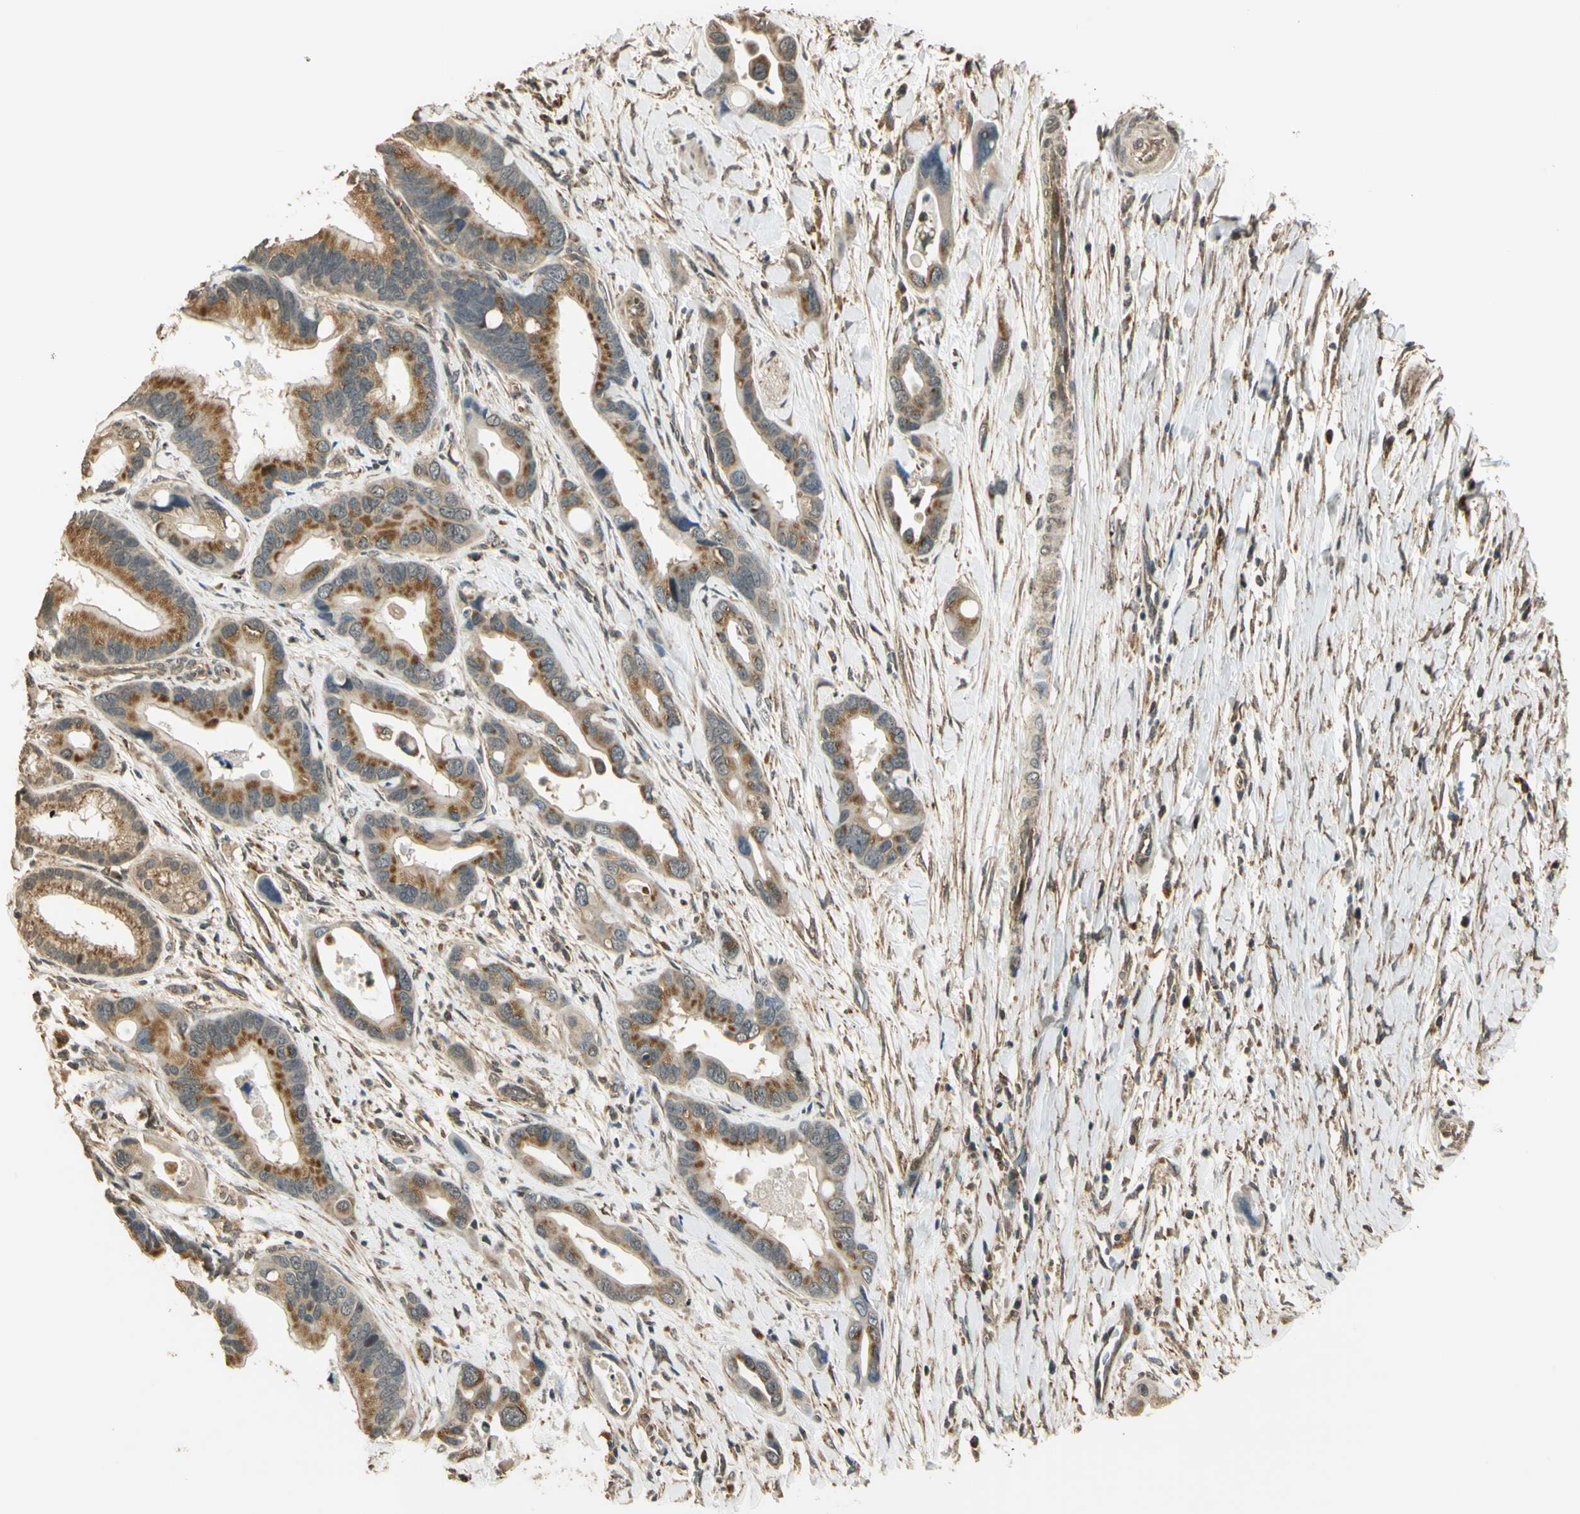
{"staining": {"intensity": "moderate", "quantity": ">75%", "location": "cytoplasmic/membranous"}, "tissue": "pancreatic cancer", "cell_type": "Tumor cells", "image_type": "cancer", "snomed": [{"axis": "morphology", "description": "Adenocarcinoma, NOS"}, {"axis": "topography", "description": "Pancreas"}], "caption": "Brown immunohistochemical staining in human pancreatic adenocarcinoma demonstrates moderate cytoplasmic/membranous expression in approximately >75% of tumor cells.", "gene": "LAMTOR1", "patient": {"sex": "female", "age": 77}}